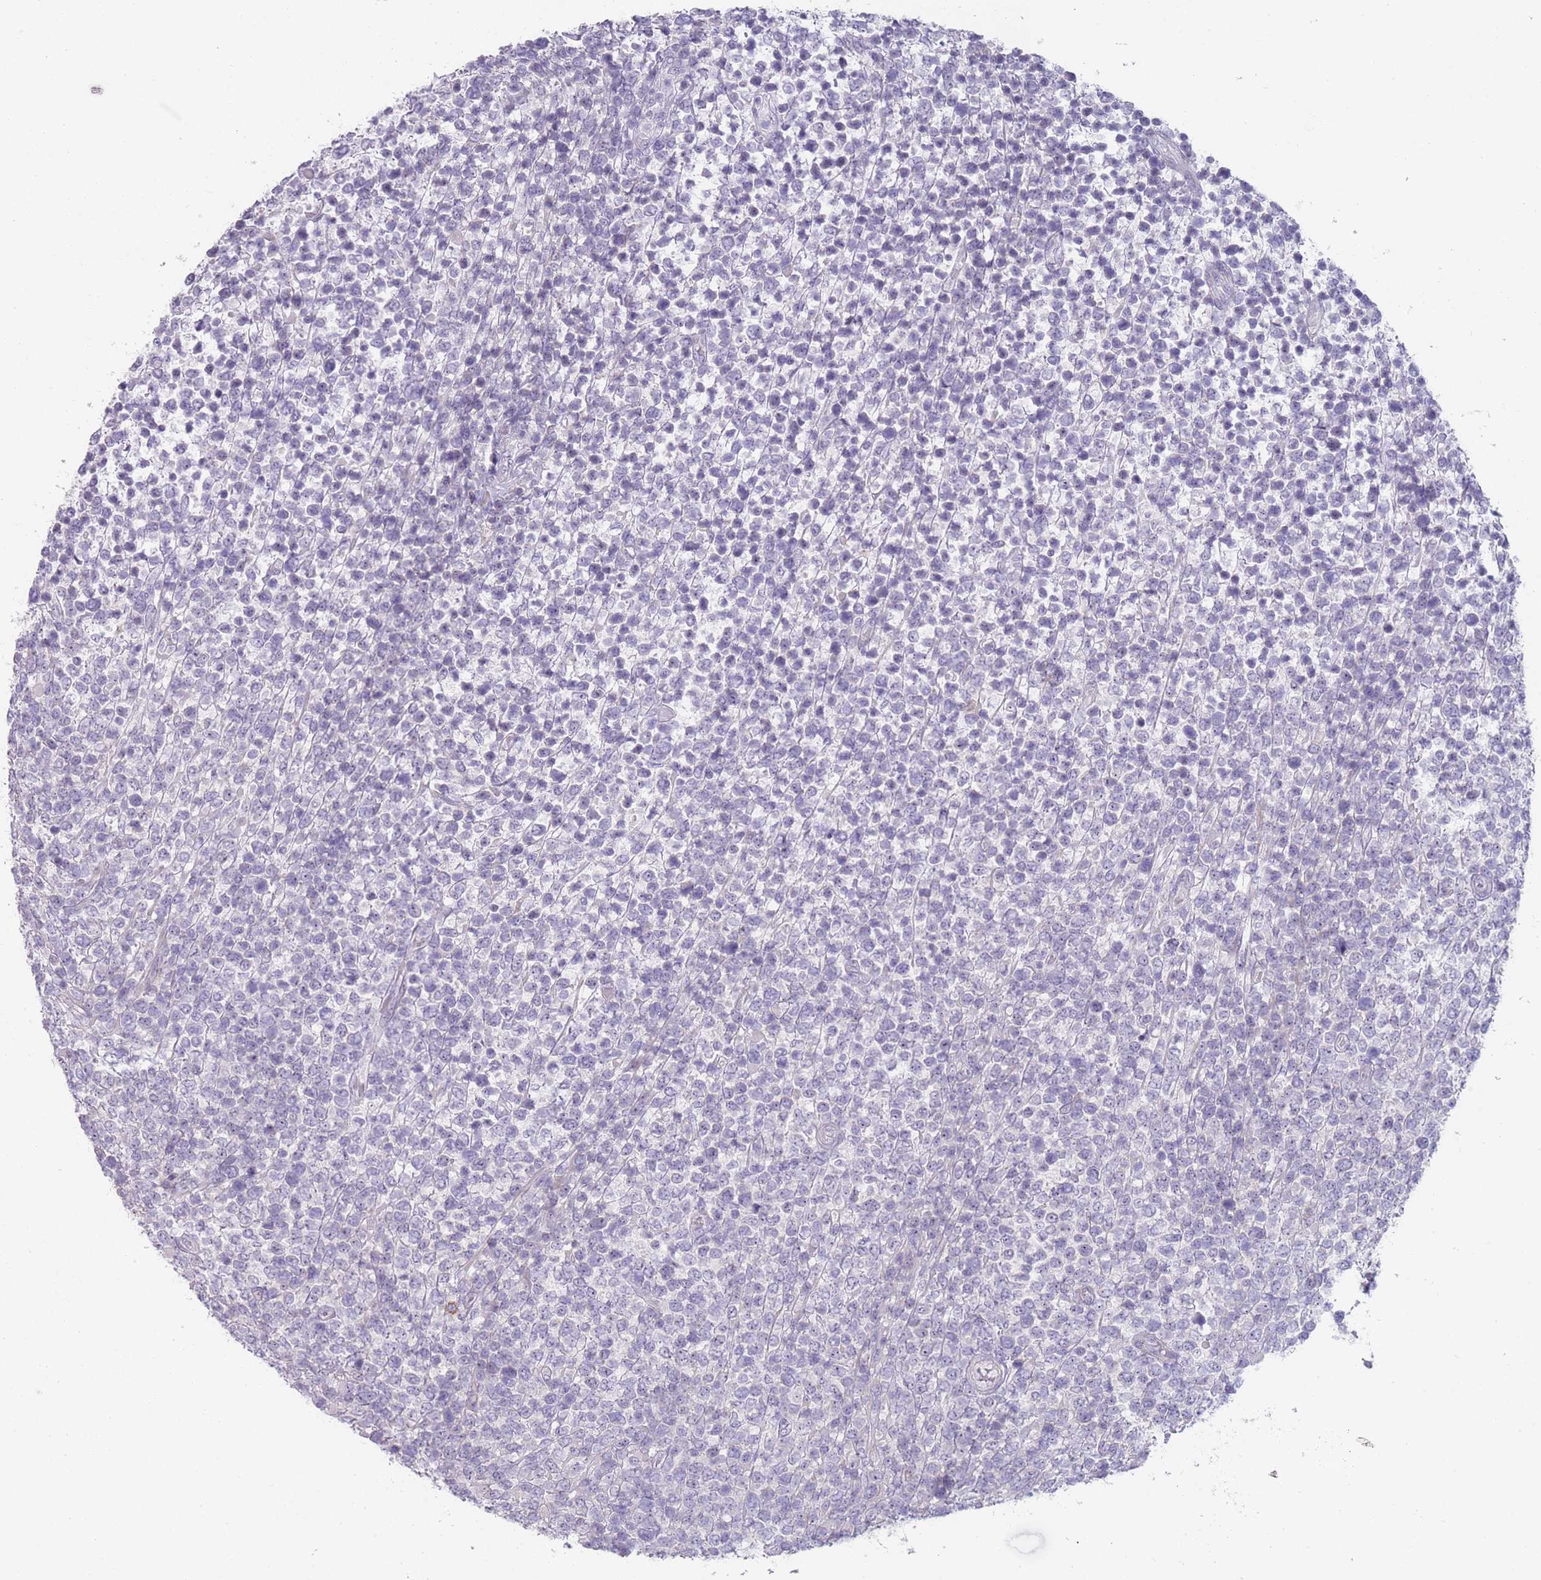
{"staining": {"intensity": "negative", "quantity": "none", "location": "none"}, "tissue": "lymphoma", "cell_type": "Tumor cells", "image_type": "cancer", "snomed": [{"axis": "morphology", "description": "Malignant lymphoma, non-Hodgkin's type, High grade"}, {"axis": "topography", "description": "Soft tissue"}], "caption": "IHC of lymphoma demonstrates no staining in tumor cells. (IHC, brightfield microscopy, high magnification).", "gene": "PAIP2B", "patient": {"sex": "female", "age": 56}}